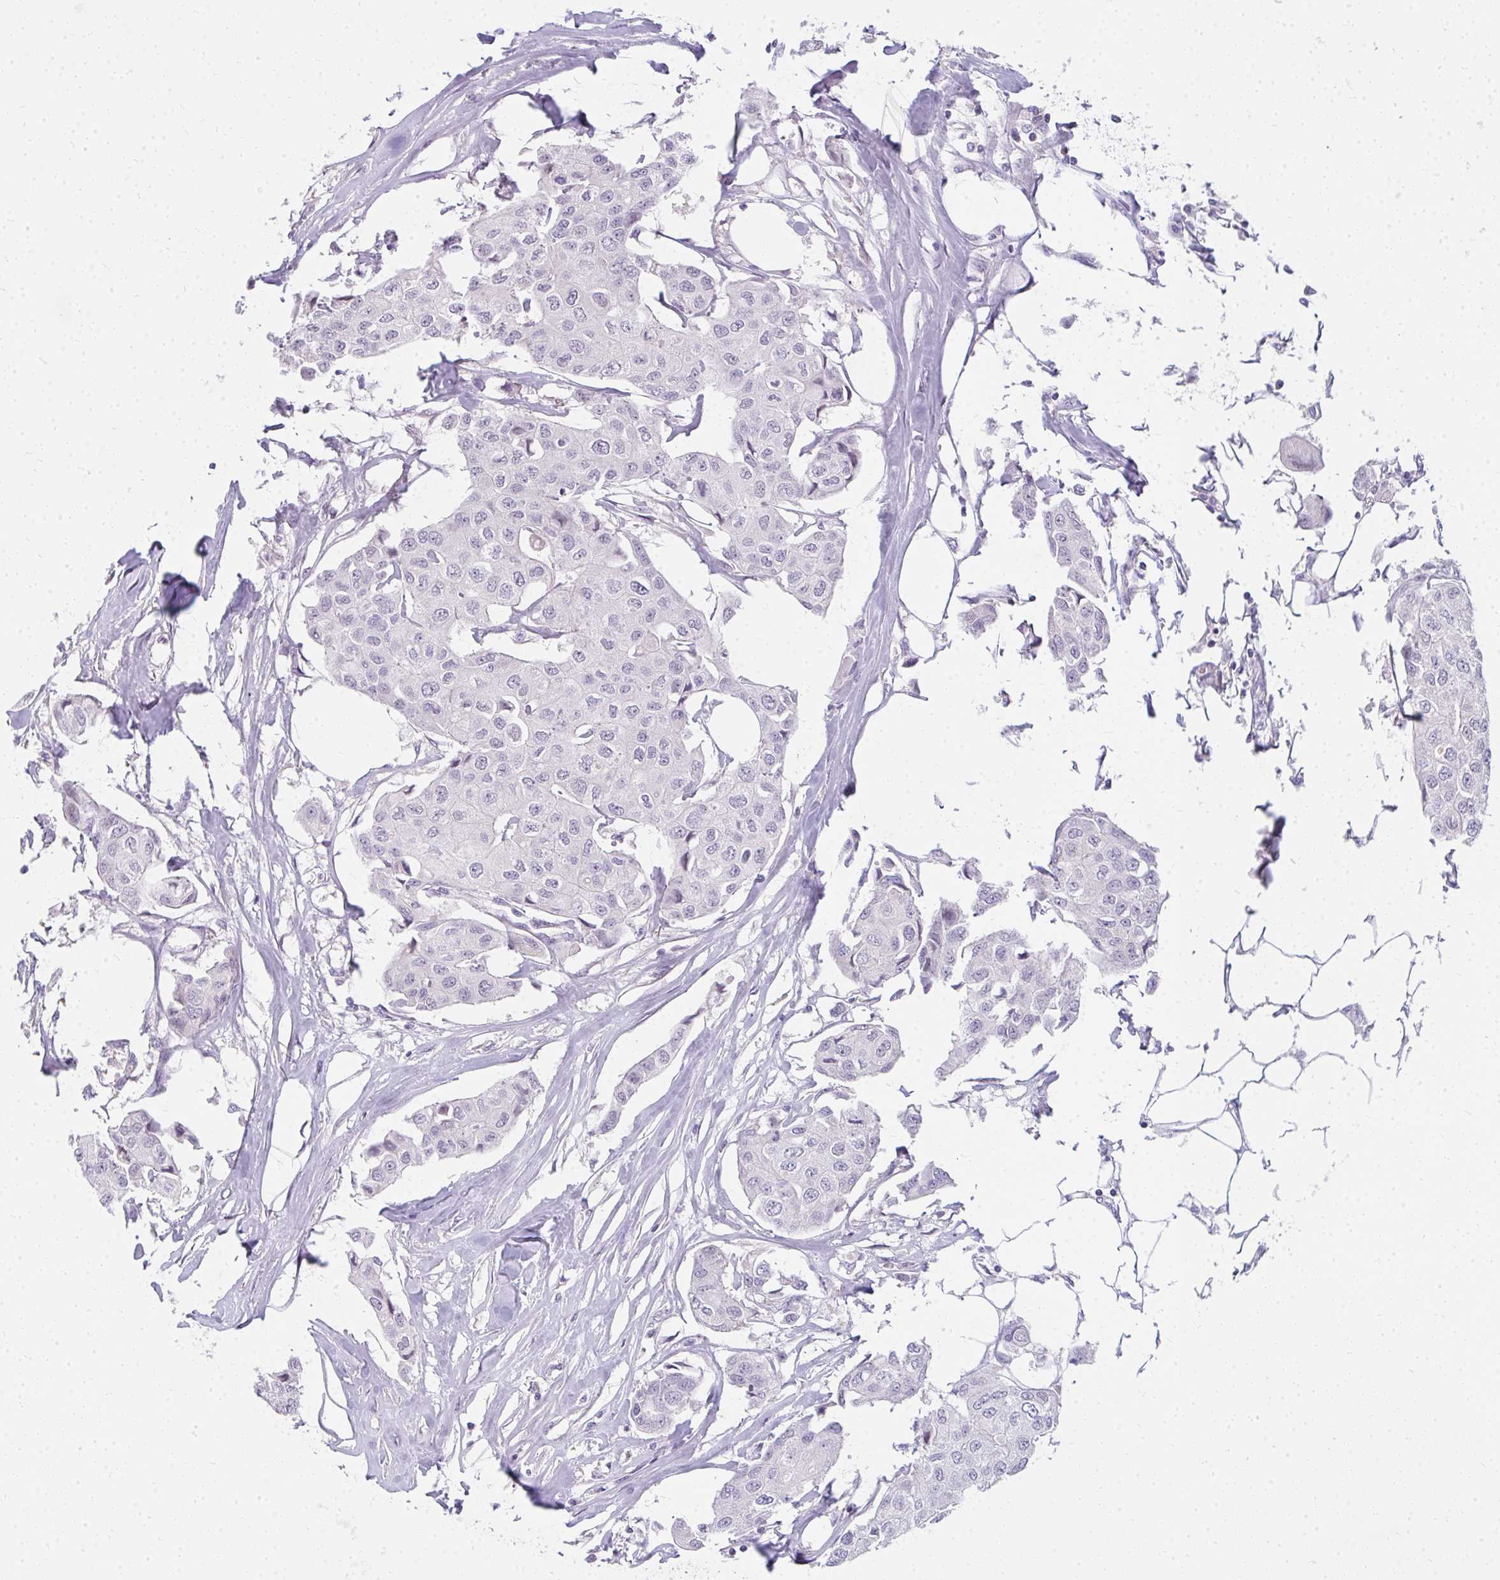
{"staining": {"intensity": "negative", "quantity": "none", "location": "none"}, "tissue": "breast cancer", "cell_type": "Tumor cells", "image_type": "cancer", "snomed": [{"axis": "morphology", "description": "Duct carcinoma"}, {"axis": "topography", "description": "Breast"}, {"axis": "topography", "description": "Lymph node"}], "caption": "The micrograph reveals no significant expression in tumor cells of breast intraductal carcinoma.", "gene": "PPP1R3G", "patient": {"sex": "female", "age": 80}}